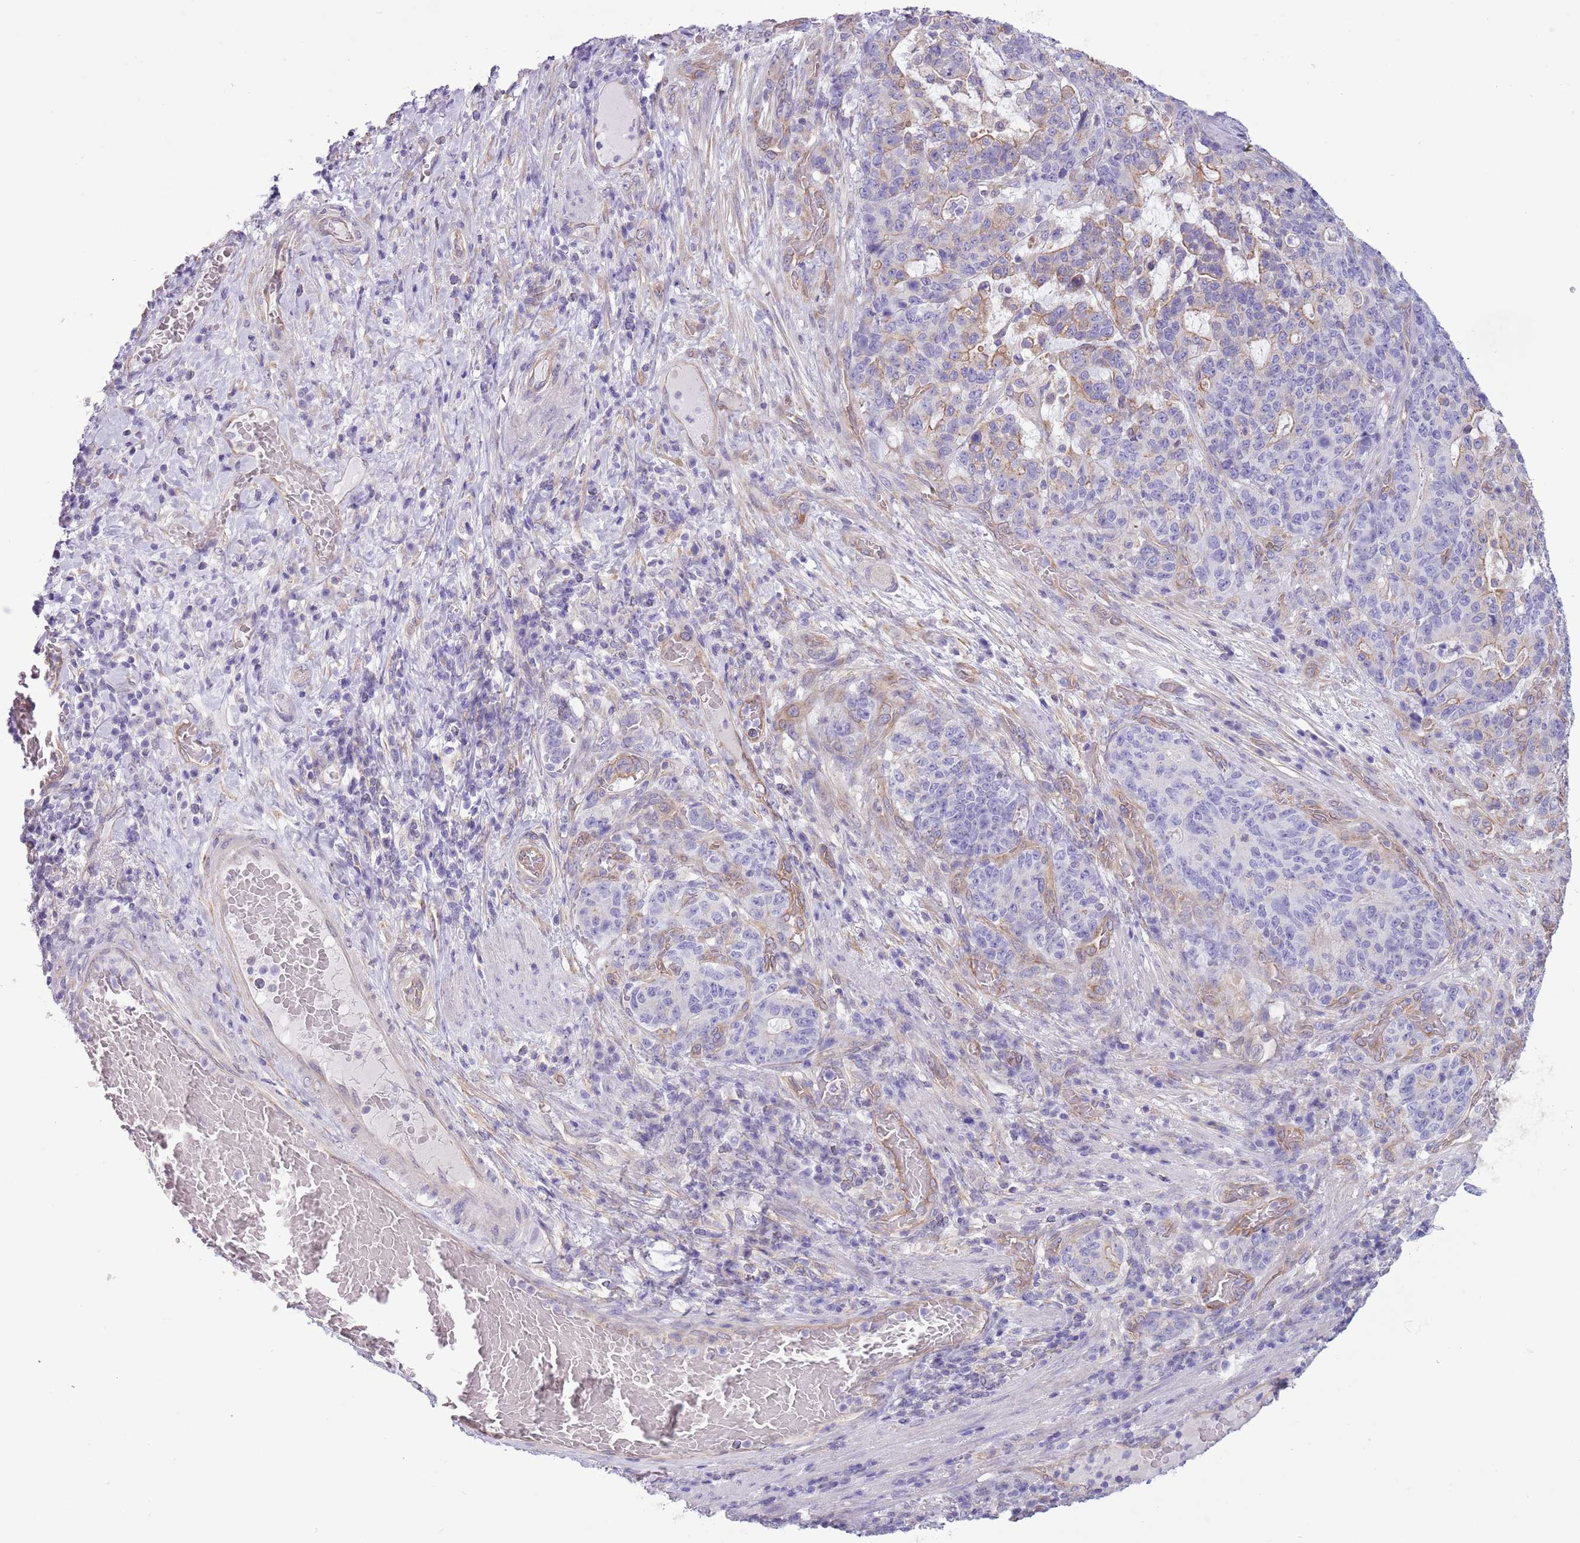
{"staining": {"intensity": "negative", "quantity": "none", "location": "none"}, "tissue": "stomach cancer", "cell_type": "Tumor cells", "image_type": "cancer", "snomed": [{"axis": "morphology", "description": "Normal tissue, NOS"}, {"axis": "morphology", "description": "Adenocarcinoma, NOS"}, {"axis": "topography", "description": "Stomach"}], "caption": "Immunohistochemistry (IHC) image of neoplastic tissue: stomach adenocarcinoma stained with DAB displays no significant protein expression in tumor cells. (Brightfield microscopy of DAB (3,3'-diaminobenzidine) immunohistochemistry at high magnification).", "gene": "RBP3", "patient": {"sex": "female", "age": 64}}